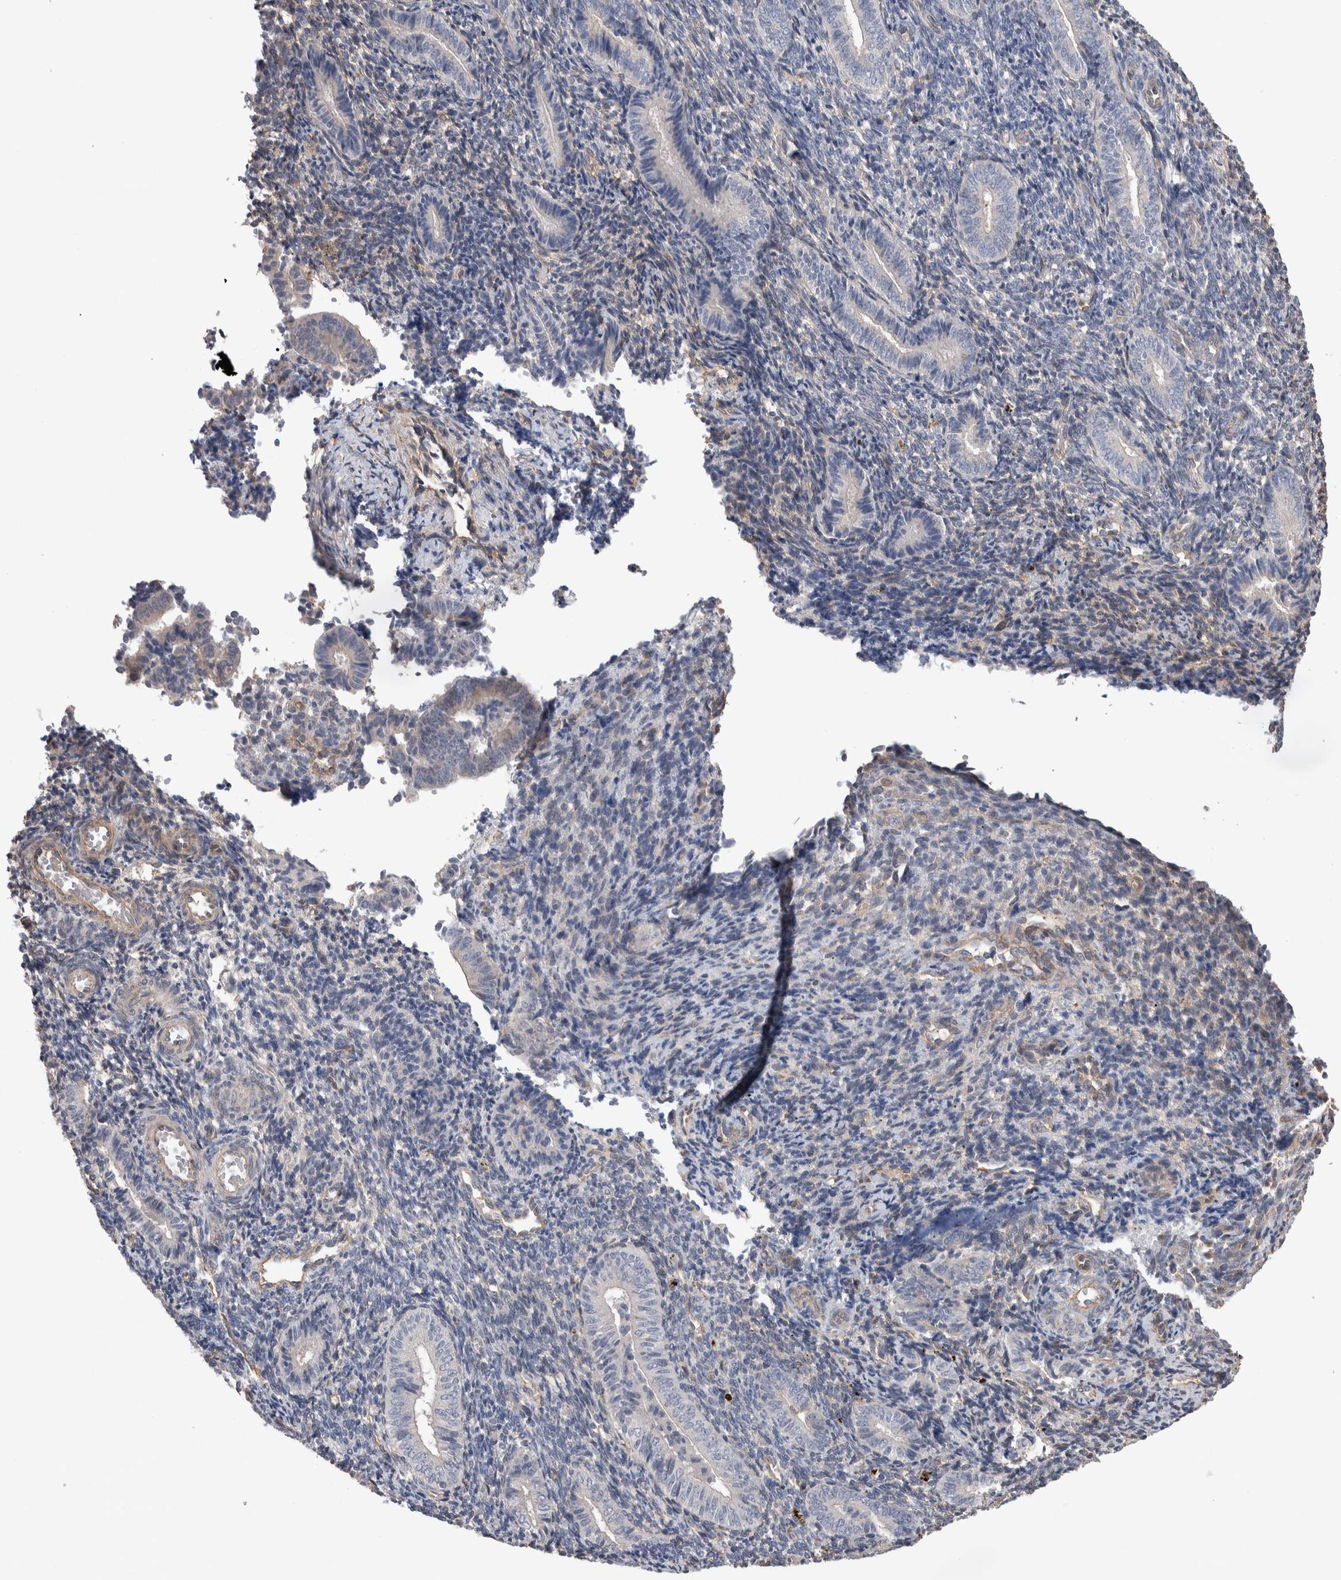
{"staining": {"intensity": "negative", "quantity": "none", "location": "none"}, "tissue": "endometrium", "cell_type": "Cells in endometrial stroma", "image_type": "normal", "snomed": [{"axis": "morphology", "description": "Normal tissue, NOS"}, {"axis": "topography", "description": "Uterus"}, {"axis": "topography", "description": "Endometrium"}], "caption": "DAB immunohistochemical staining of normal human endometrium reveals no significant positivity in cells in endometrial stroma. The staining was performed using DAB to visualize the protein expression in brown, while the nuclei were stained in blue with hematoxylin (Magnification: 20x).", "gene": "GCNA", "patient": {"sex": "female", "age": 33}}